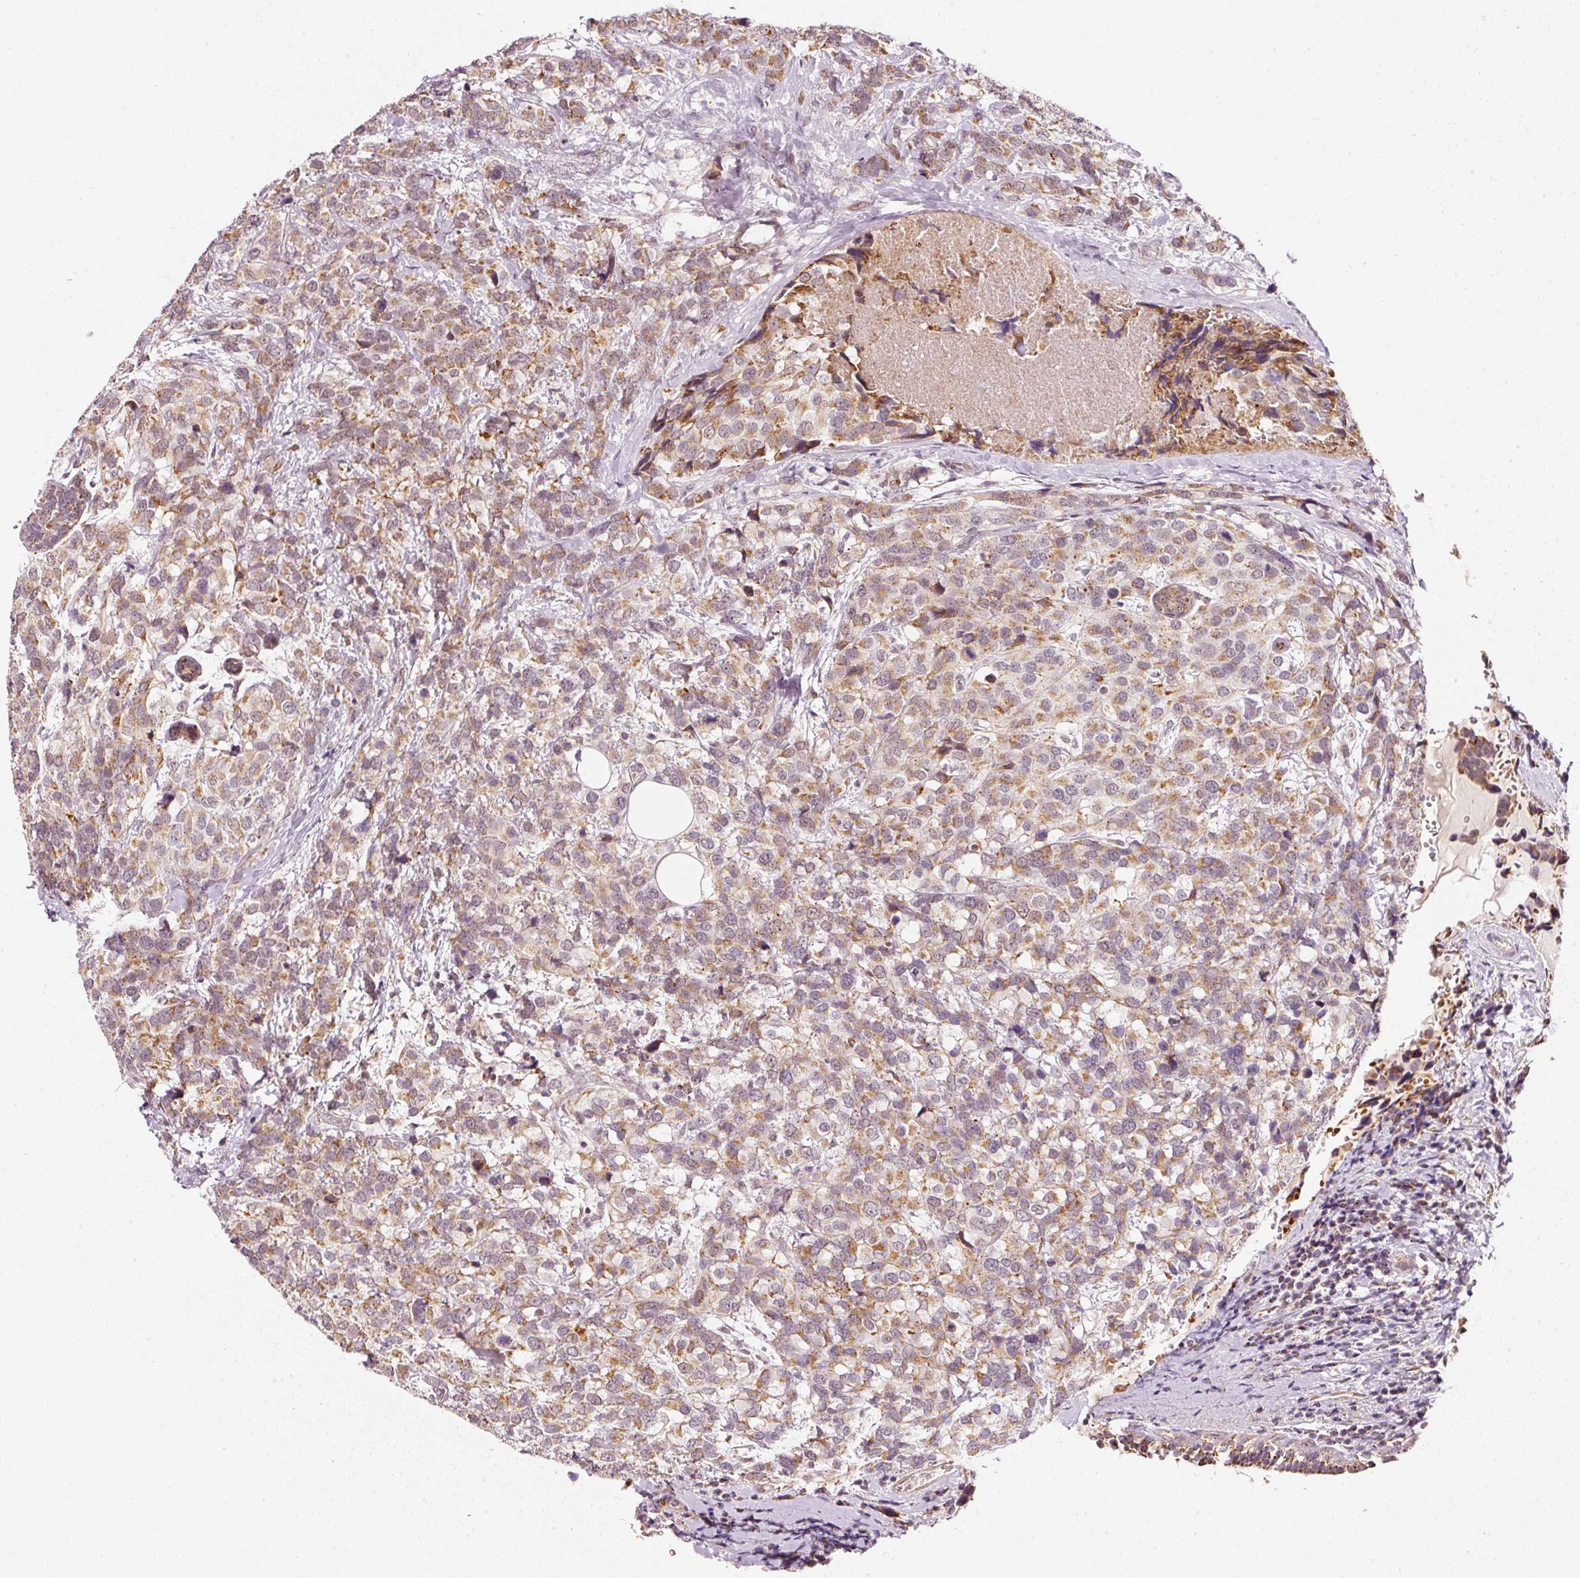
{"staining": {"intensity": "moderate", "quantity": ">75%", "location": "cytoplasmic/membranous"}, "tissue": "breast cancer", "cell_type": "Tumor cells", "image_type": "cancer", "snomed": [{"axis": "morphology", "description": "Lobular carcinoma"}, {"axis": "topography", "description": "Breast"}], "caption": "A high-resolution image shows immunohistochemistry (IHC) staining of lobular carcinoma (breast), which shows moderate cytoplasmic/membranous staining in approximately >75% of tumor cells.", "gene": "ZNF460", "patient": {"sex": "female", "age": 59}}